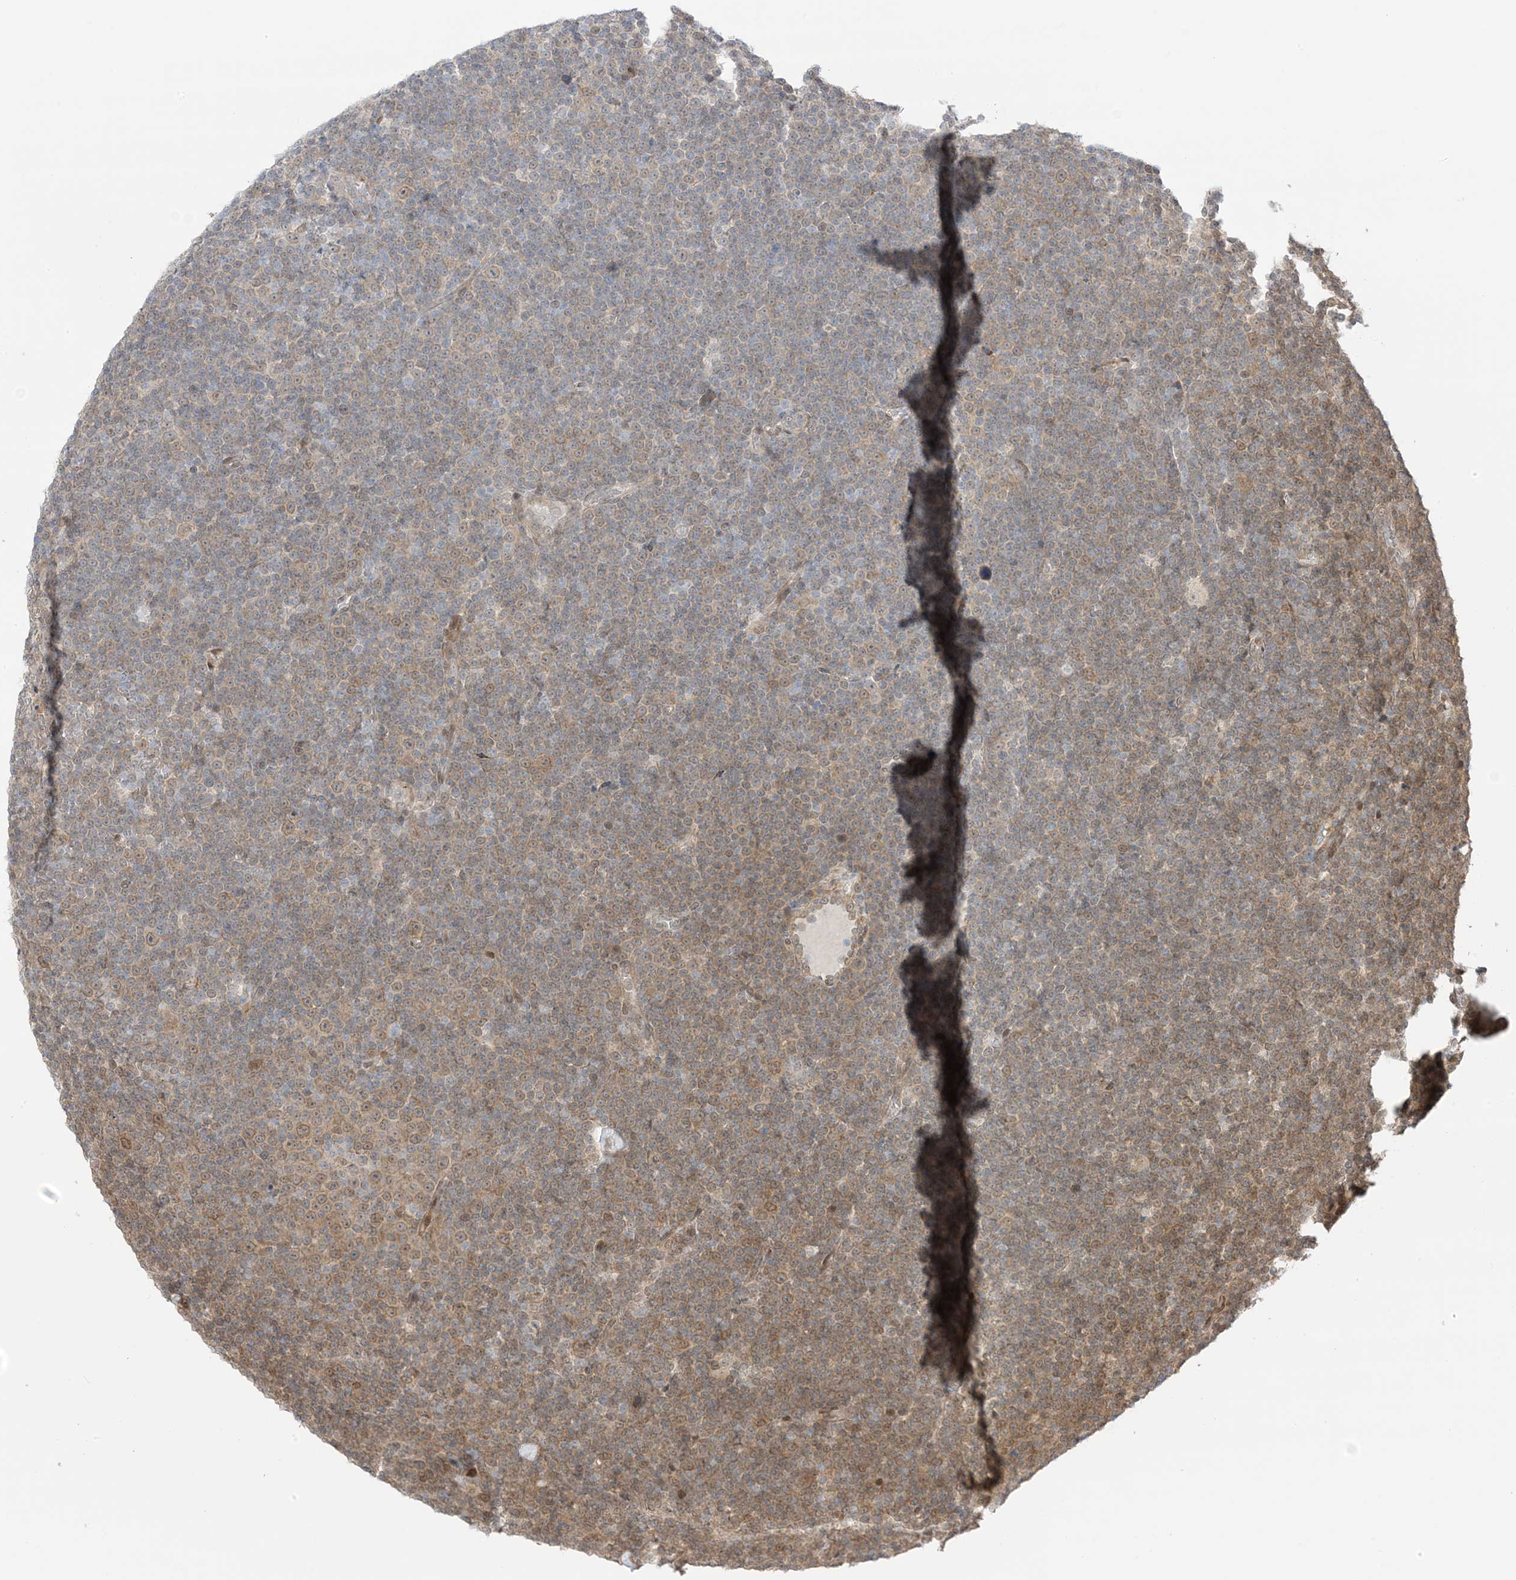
{"staining": {"intensity": "moderate", "quantity": "<25%", "location": "cytoplasmic/membranous,nuclear"}, "tissue": "lymphoma", "cell_type": "Tumor cells", "image_type": "cancer", "snomed": [{"axis": "morphology", "description": "Malignant lymphoma, non-Hodgkin's type, Low grade"}, {"axis": "topography", "description": "Lymph node"}], "caption": "IHC (DAB (3,3'-diaminobenzidine)) staining of human lymphoma shows moderate cytoplasmic/membranous and nuclear protein expression in about <25% of tumor cells.", "gene": "UBE2E2", "patient": {"sex": "female", "age": 67}}